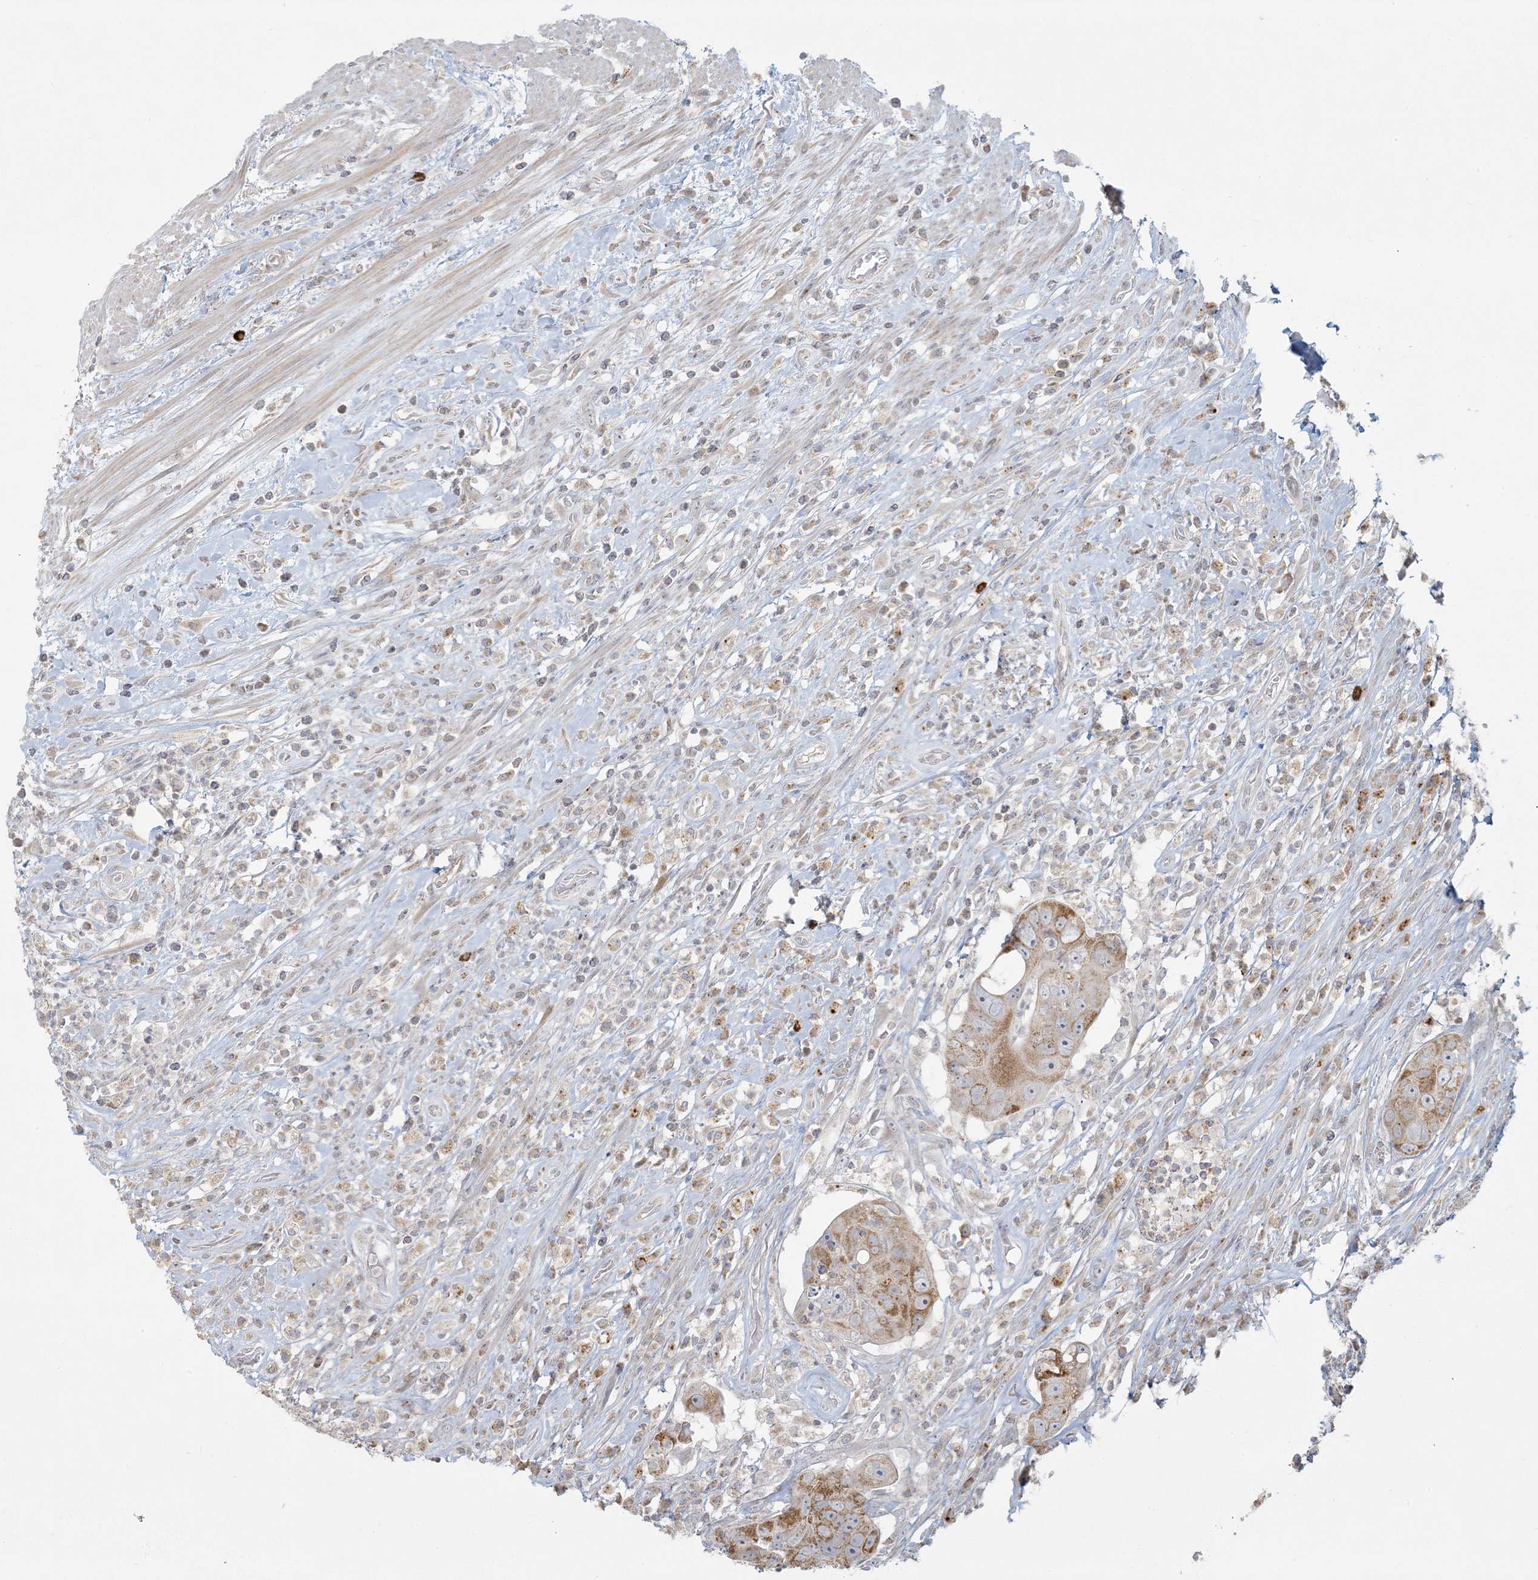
{"staining": {"intensity": "moderate", "quantity": ">75%", "location": "cytoplasmic/membranous"}, "tissue": "colorectal cancer", "cell_type": "Tumor cells", "image_type": "cancer", "snomed": [{"axis": "morphology", "description": "Adenocarcinoma, NOS"}, {"axis": "topography", "description": "Rectum"}], "caption": "Immunohistochemical staining of human colorectal cancer displays medium levels of moderate cytoplasmic/membranous protein staining in about >75% of tumor cells.", "gene": "MCAT", "patient": {"sex": "male", "age": 59}}